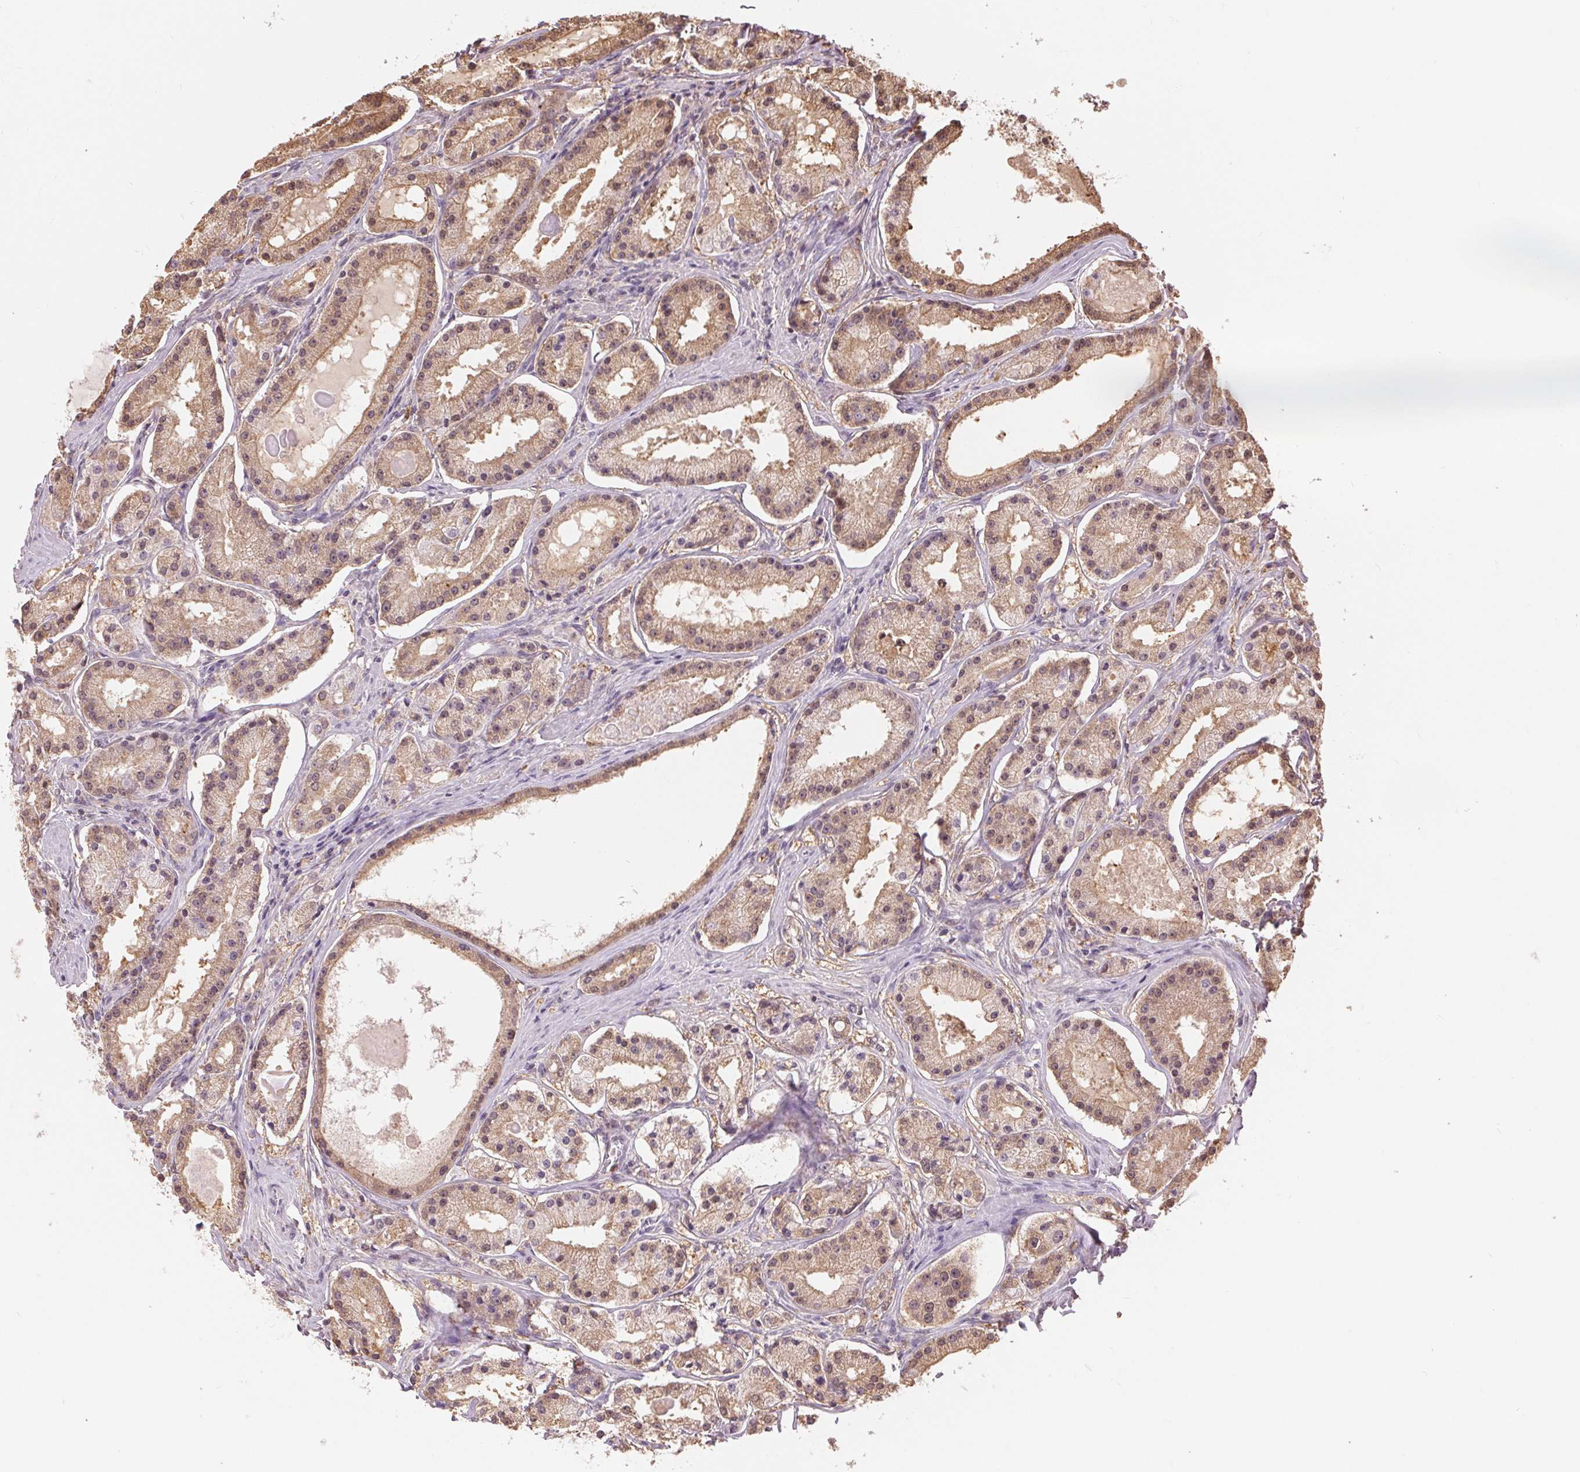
{"staining": {"intensity": "weak", "quantity": ">75%", "location": "cytoplasmic/membranous,nuclear"}, "tissue": "prostate cancer", "cell_type": "Tumor cells", "image_type": "cancer", "snomed": [{"axis": "morphology", "description": "Adenocarcinoma, Low grade"}, {"axis": "topography", "description": "Prostate"}], "caption": "The micrograph exhibits immunohistochemical staining of prostate adenocarcinoma (low-grade). There is weak cytoplasmic/membranous and nuclear expression is identified in about >75% of tumor cells.", "gene": "TMEM273", "patient": {"sex": "male", "age": 57}}